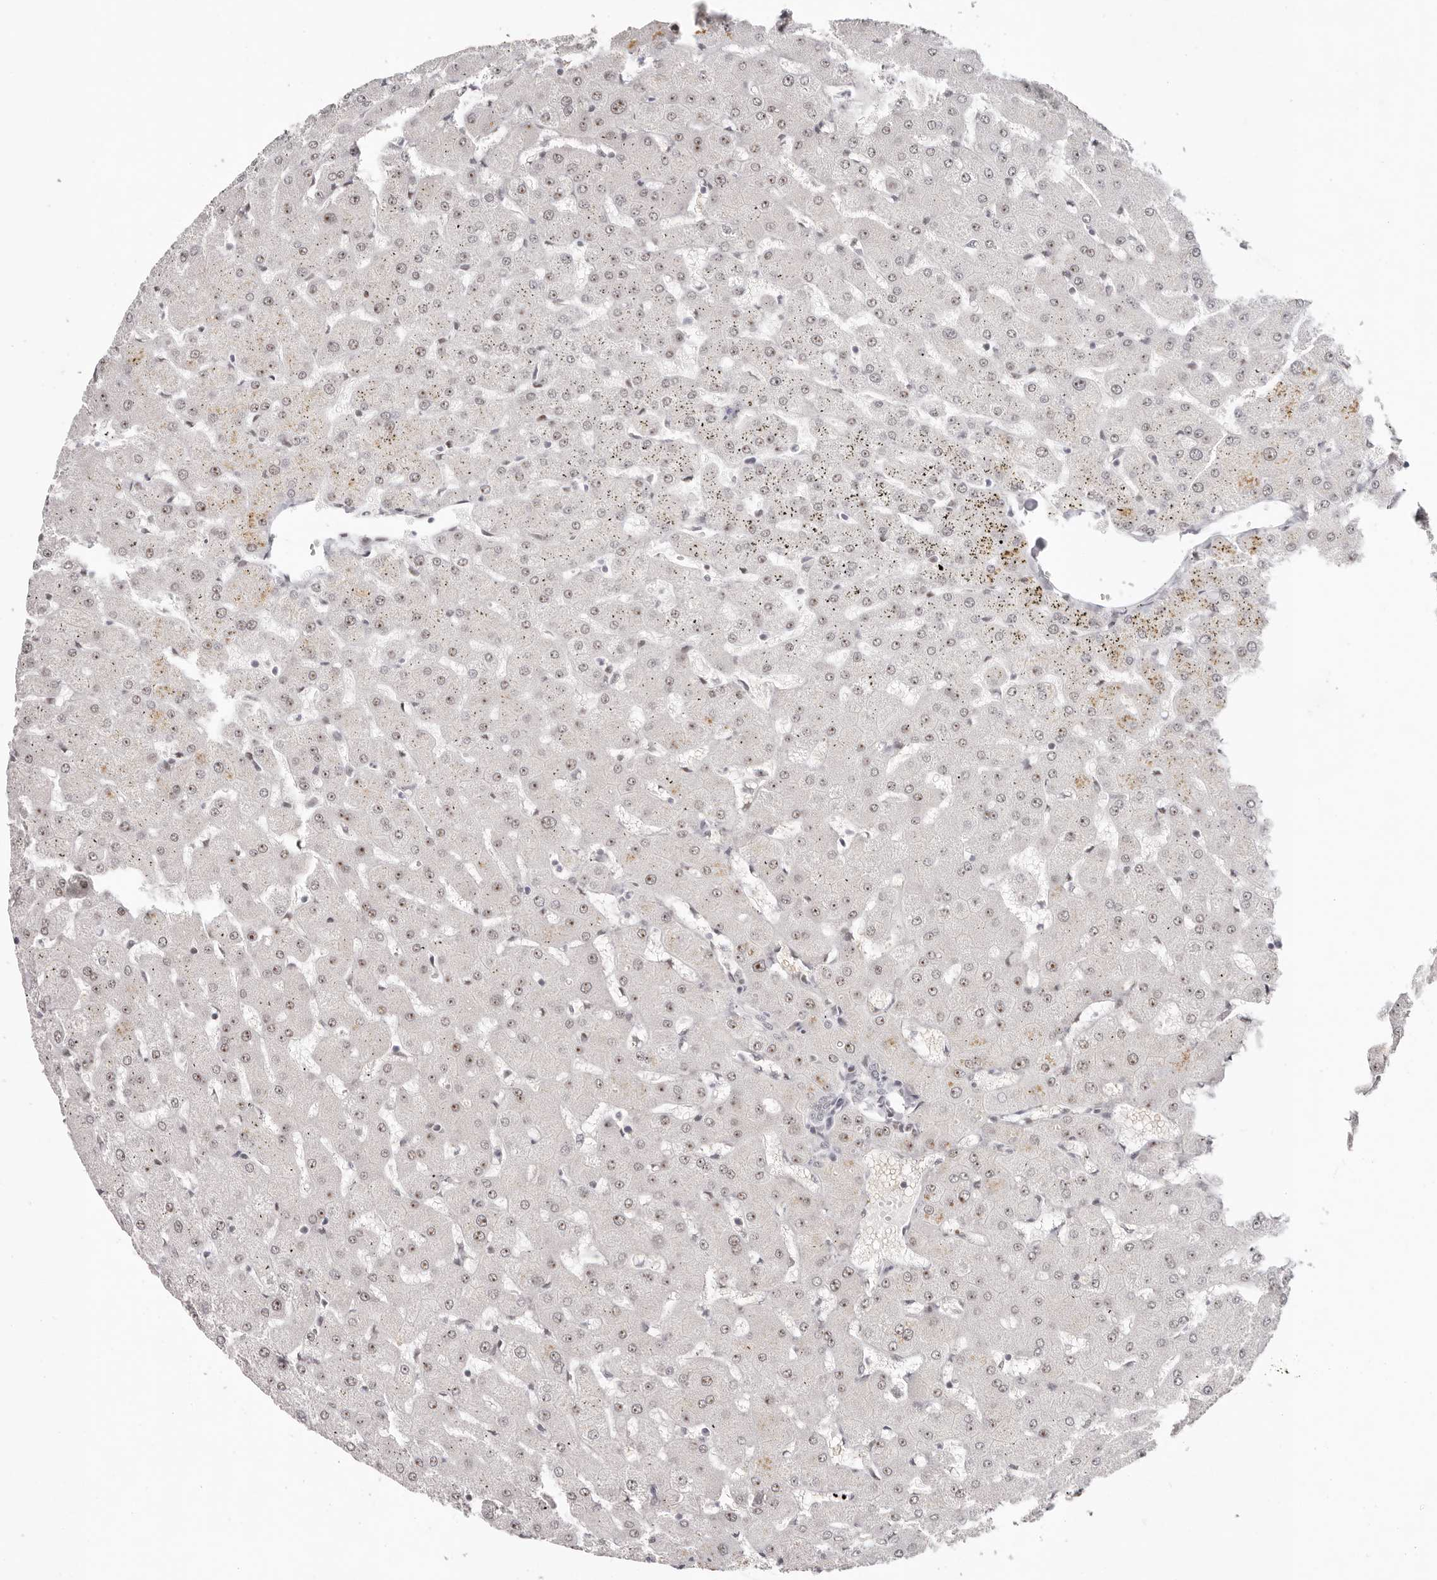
{"staining": {"intensity": "weak", "quantity": "<25%", "location": "nuclear"}, "tissue": "liver", "cell_type": "Cholangiocytes", "image_type": "normal", "snomed": [{"axis": "morphology", "description": "Normal tissue, NOS"}, {"axis": "topography", "description": "Liver"}], "caption": "IHC of benign human liver demonstrates no expression in cholangiocytes. The staining is performed using DAB (3,3'-diaminobenzidine) brown chromogen with nuclei counter-stained in using hematoxylin.", "gene": "LARP7", "patient": {"sex": "female", "age": 63}}